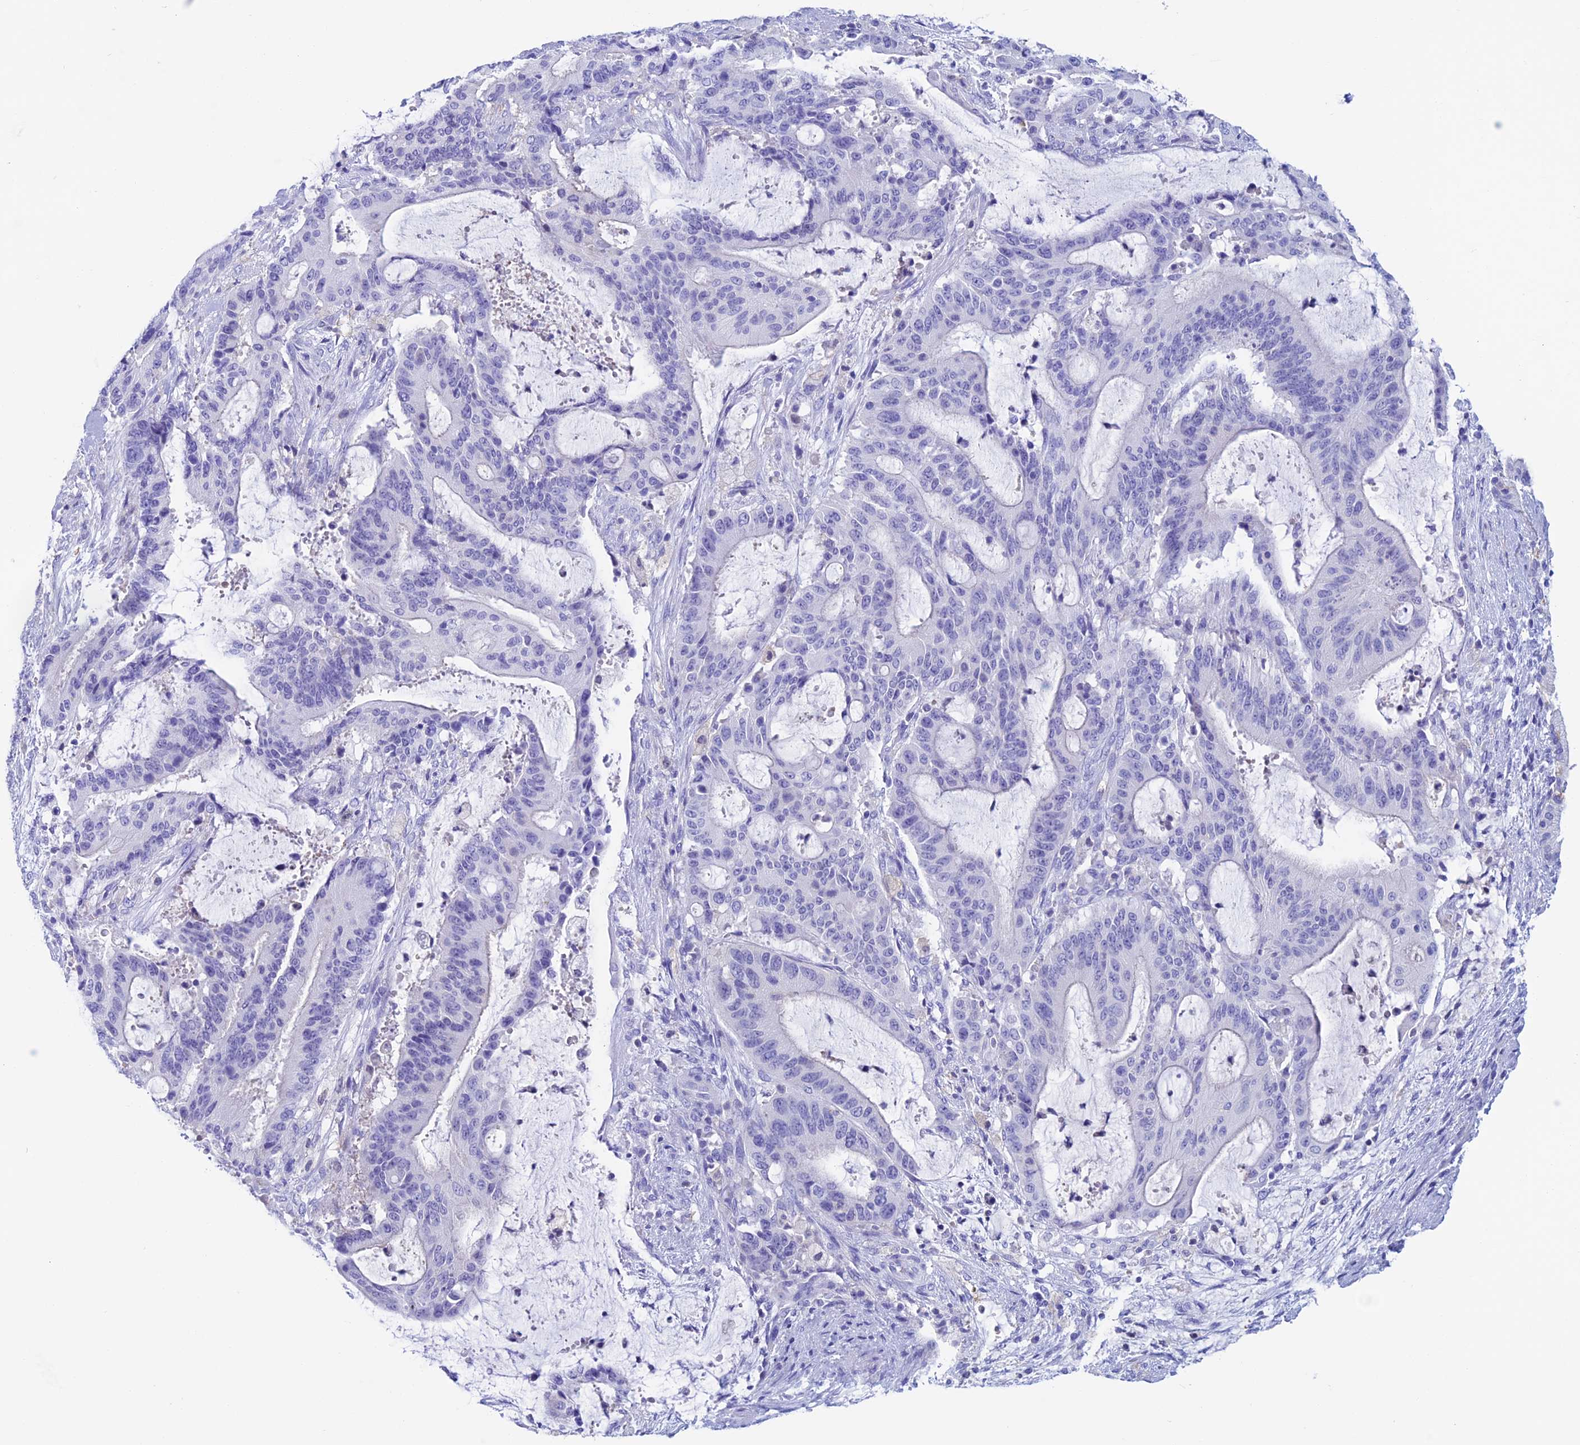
{"staining": {"intensity": "negative", "quantity": "none", "location": "none"}, "tissue": "liver cancer", "cell_type": "Tumor cells", "image_type": "cancer", "snomed": [{"axis": "morphology", "description": "Normal tissue, NOS"}, {"axis": "morphology", "description": "Cholangiocarcinoma"}, {"axis": "topography", "description": "Liver"}, {"axis": "topography", "description": "Peripheral nerve tissue"}], "caption": "Tumor cells are negative for brown protein staining in cholangiocarcinoma (liver).", "gene": "KCNK17", "patient": {"sex": "female", "age": 73}}